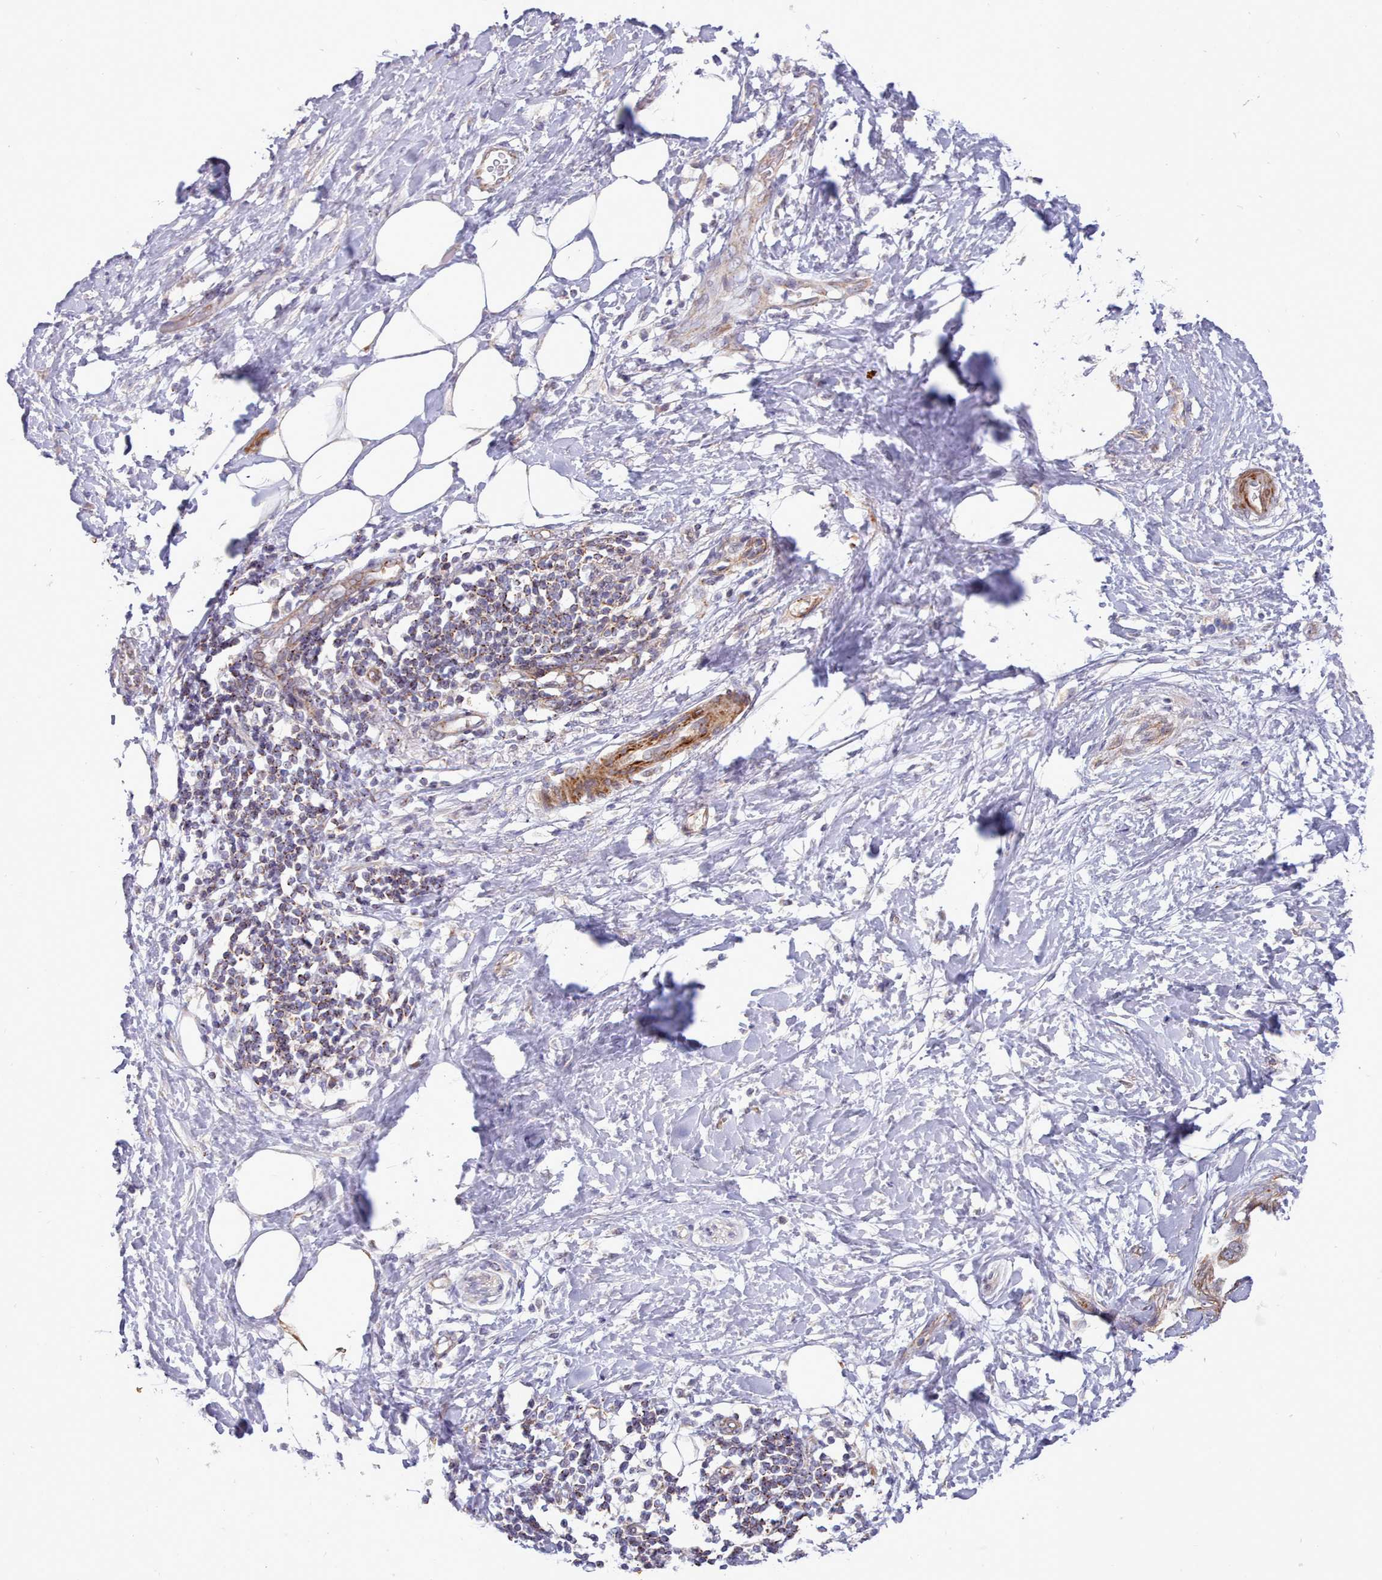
{"staining": {"intensity": "negative", "quantity": "none", "location": "none"}, "tissue": "adipose tissue", "cell_type": "Adipocytes", "image_type": "normal", "snomed": [{"axis": "morphology", "description": "Normal tissue, NOS"}, {"axis": "morphology", "description": "Adenocarcinoma, NOS"}, {"axis": "topography", "description": "Duodenum"}, {"axis": "topography", "description": "Peripheral nerve tissue"}], "caption": "Immunohistochemistry (IHC) photomicrograph of normal adipose tissue stained for a protein (brown), which shows no positivity in adipocytes.", "gene": "MRPL21", "patient": {"sex": "female", "age": 60}}